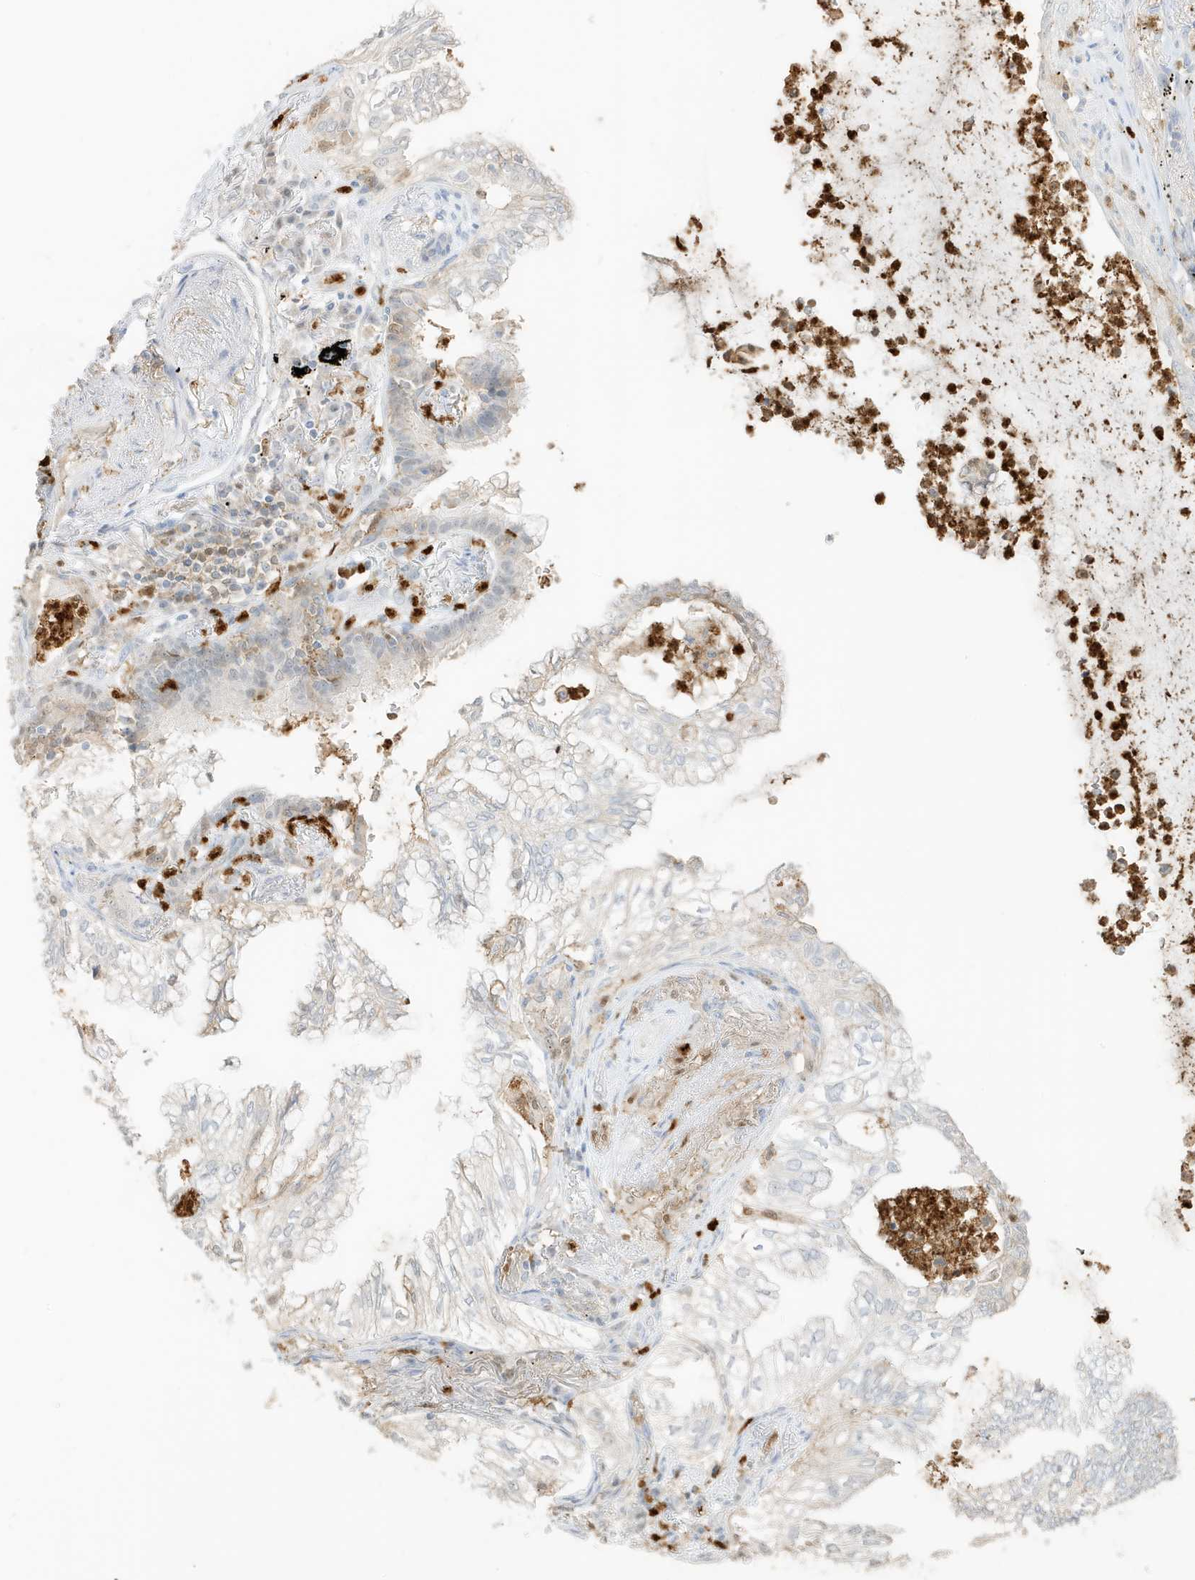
{"staining": {"intensity": "negative", "quantity": "none", "location": "none"}, "tissue": "lung cancer", "cell_type": "Tumor cells", "image_type": "cancer", "snomed": [{"axis": "morphology", "description": "Adenocarcinoma, NOS"}, {"axis": "topography", "description": "Lung"}], "caption": "Immunohistochemistry of human lung cancer (adenocarcinoma) shows no expression in tumor cells. Brightfield microscopy of immunohistochemistry (IHC) stained with DAB (3,3'-diaminobenzidine) (brown) and hematoxylin (blue), captured at high magnification.", "gene": "GCA", "patient": {"sex": "female", "age": 70}}